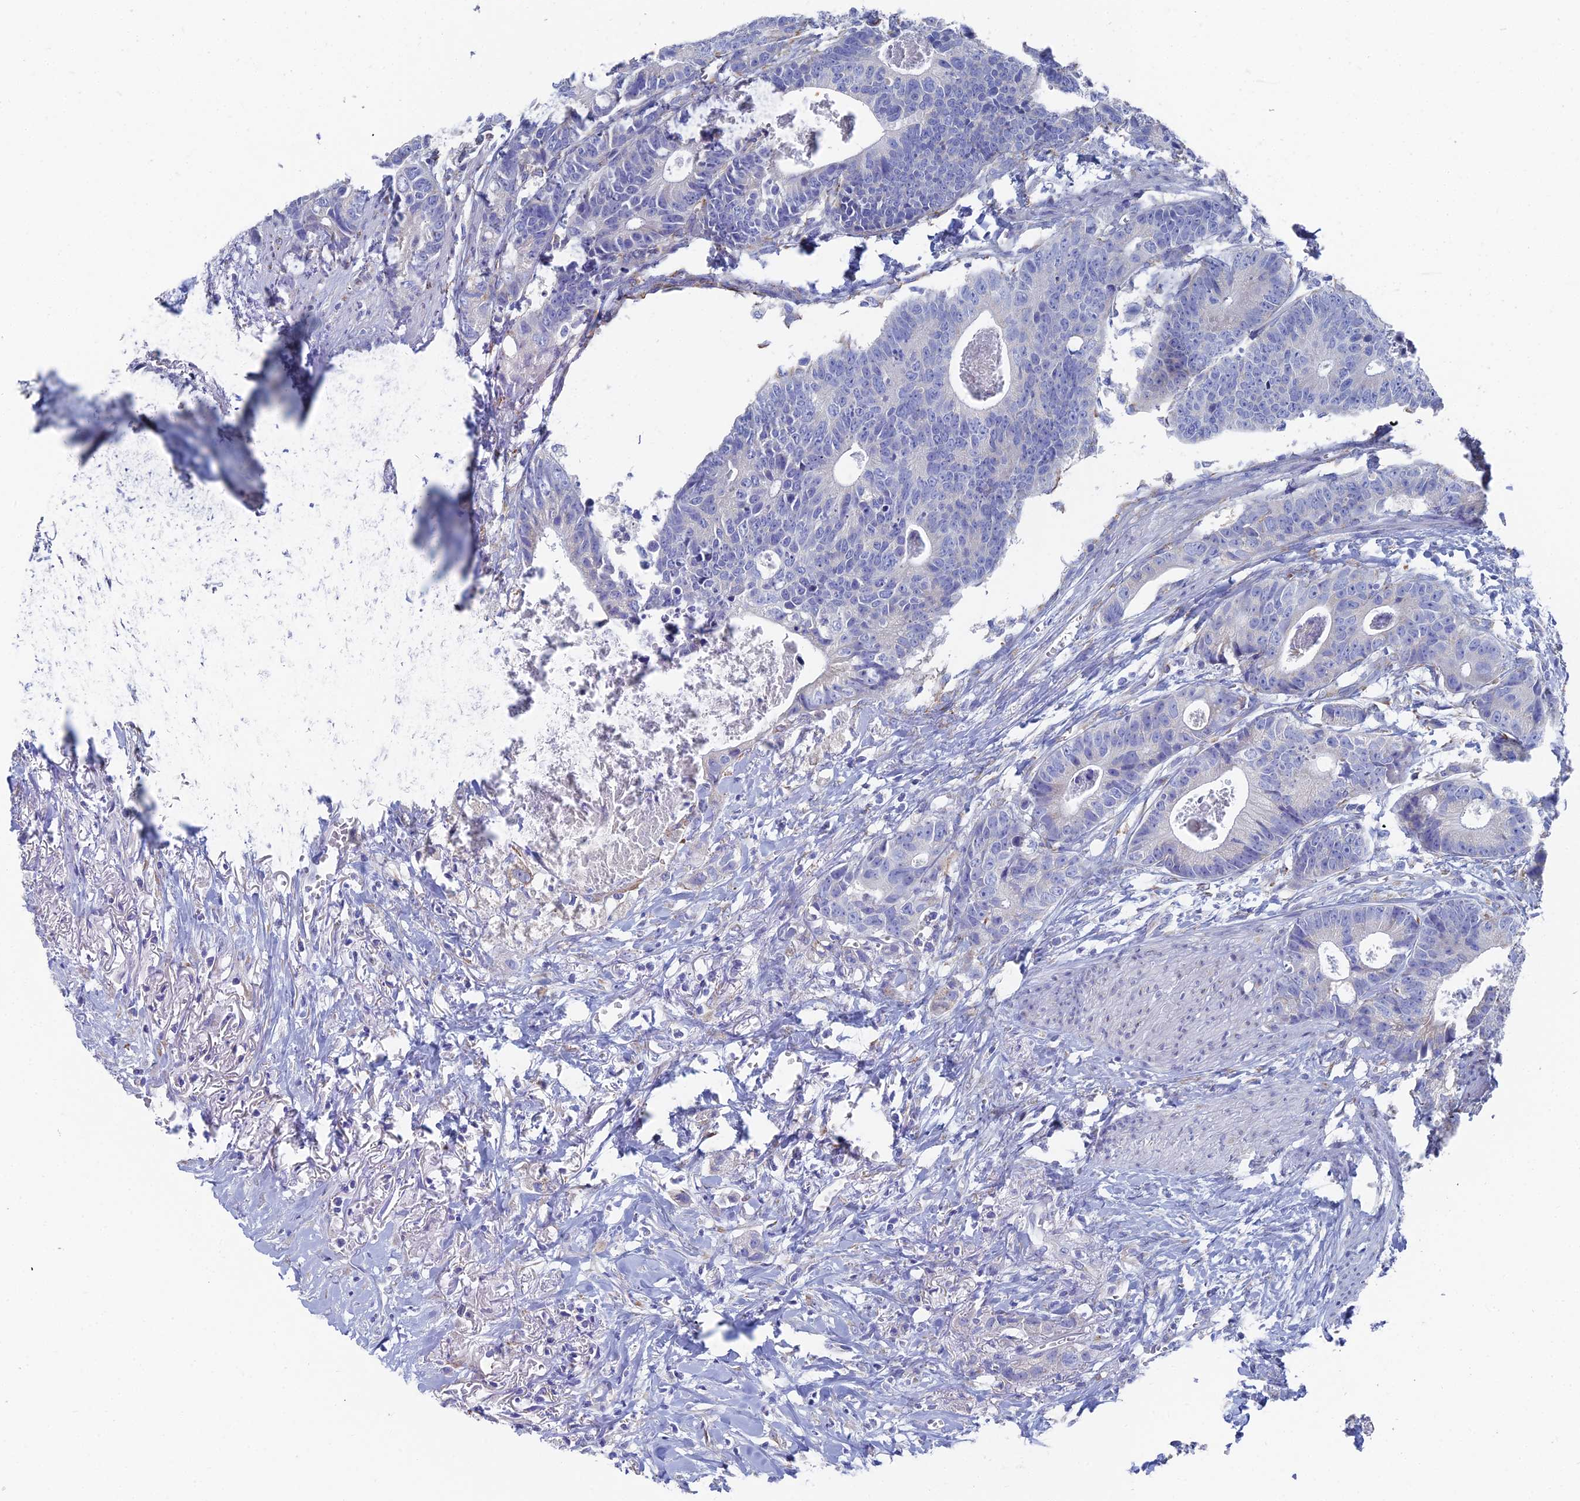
{"staining": {"intensity": "negative", "quantity": "none", "location": "none"}, "tissue": "colorectal cancer", "cell_type": "Tumor cells", "image_type": "cancer", "snomed": [{"axis": "morphology", "description": "Adenocarcinoma, NOS"}, {"axis": "topography", "description": "Colon"}], "caption": "Image shows no protein expression in tumor cells of colorectal adenocarcinoma tissue.", "gene": "TNNT3", "patient": {"sex": "female", "age": 57}}